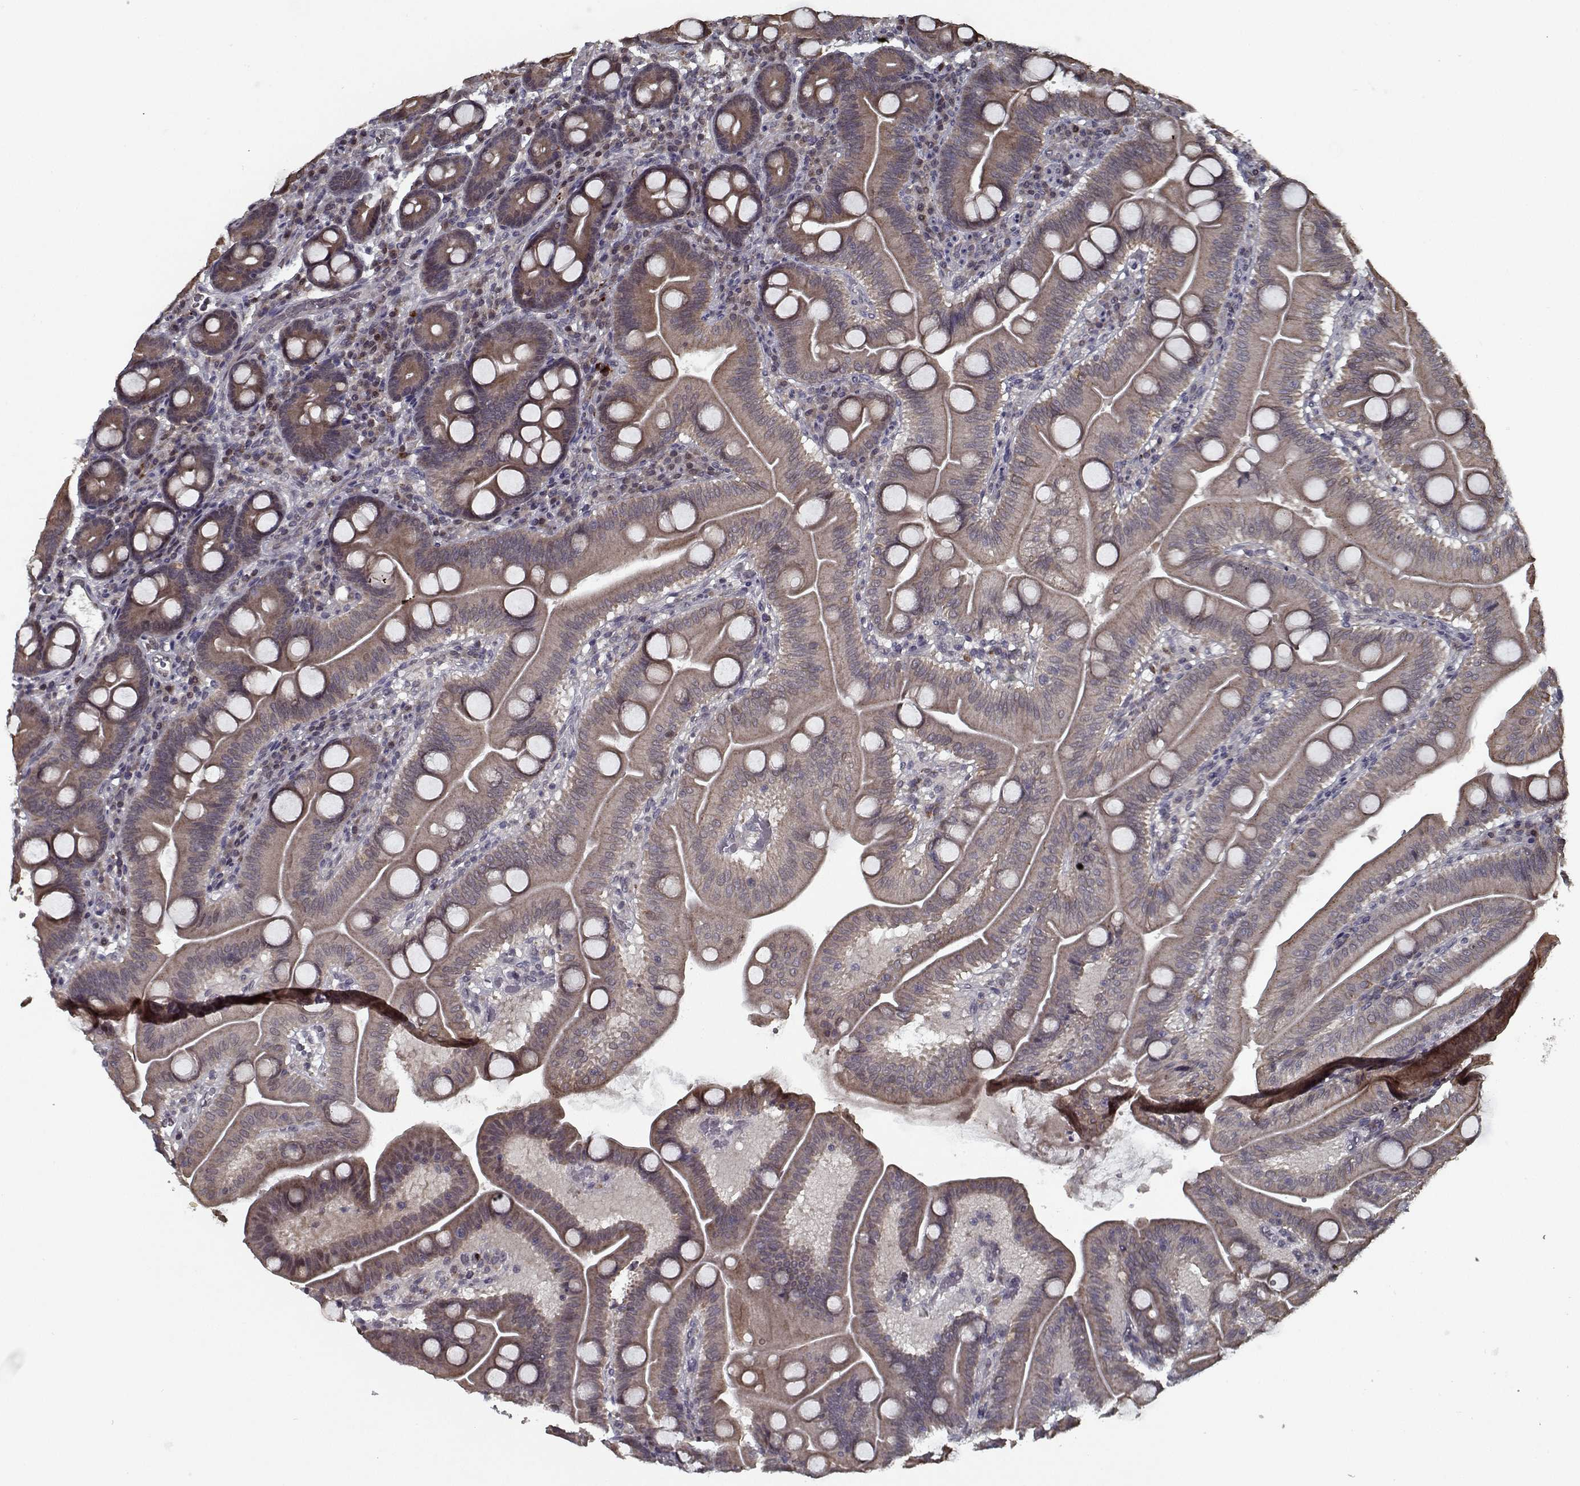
{"staining": {"intensity": "weak", "quantity": ">75%", "location": "cytoplasmic/membranous"}, "tissue": "duodenum", "cell_type": "Glandular cells", "image_type": "normal", "snomed": [{"axis": "morphology", "description": "Normal tissue, NOS"}, {"axis": "topography", "description": "Duodenum"}], "caption": "Immunohistochemical staining of normal duodenum reveals weak cytoplasmic/membranous protein expression in about >75% of glandular cells.", "gene": "NLK", "patient": {"sex": "male", "age": 59}}